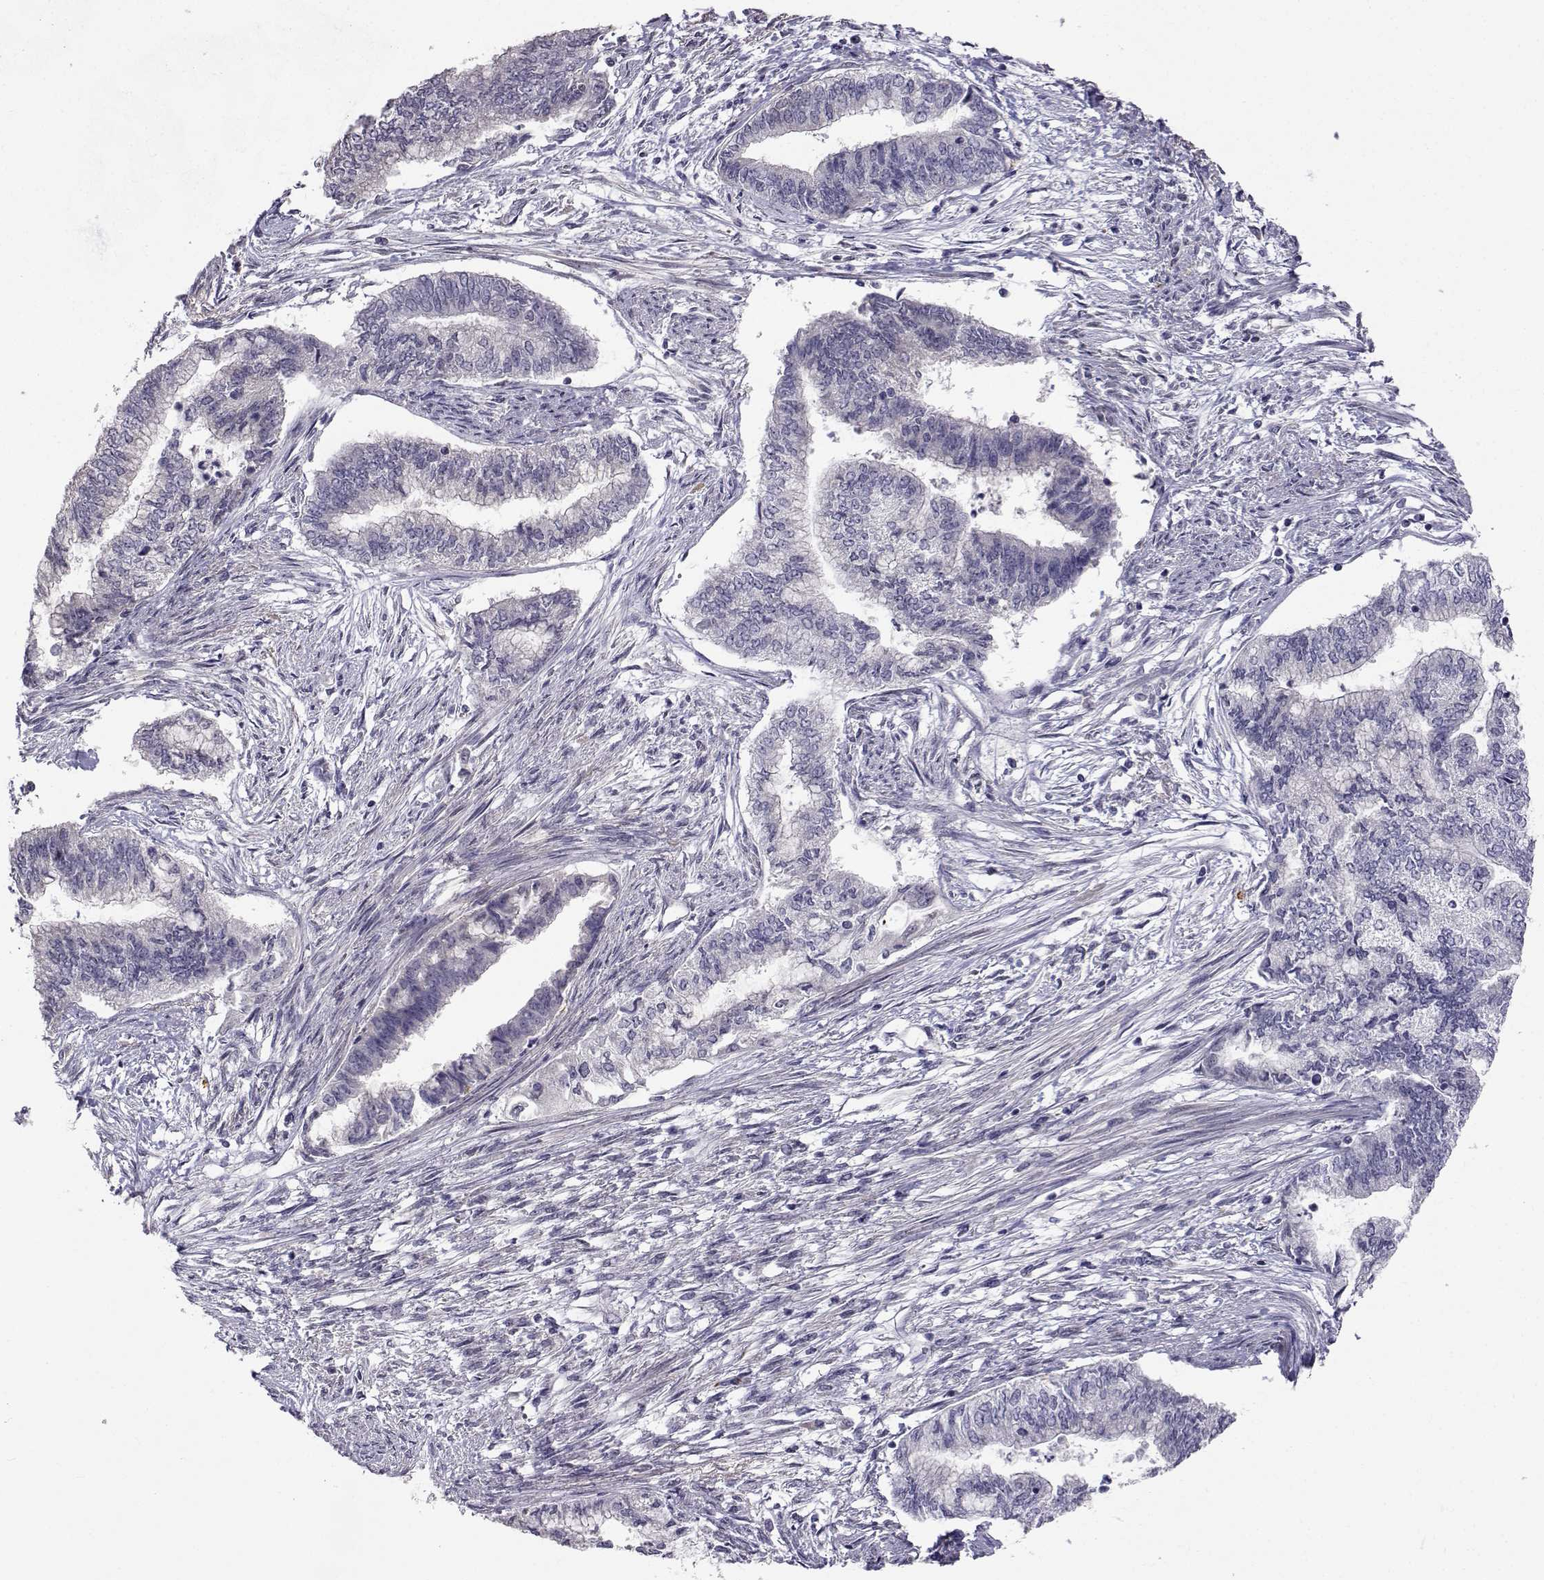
{"staining": {"intensity": "negative", "quantity": "none", "location": "none"}, "tissue": "endometrial cancer", "cell_type": "Tumor cells", "image_type": "cancer", "snomed": [{"axis": "morphology", "description": "Adenocarcinoma, NOS"}, {"axis": "topography", "description": "Endometrium"}], "caption": "This is an IHC micrograph of endometrial cancer. There is no staining in tumor cells.", "gene": "SLC6A3", "patient": {"sex": "female", "age": 65}}